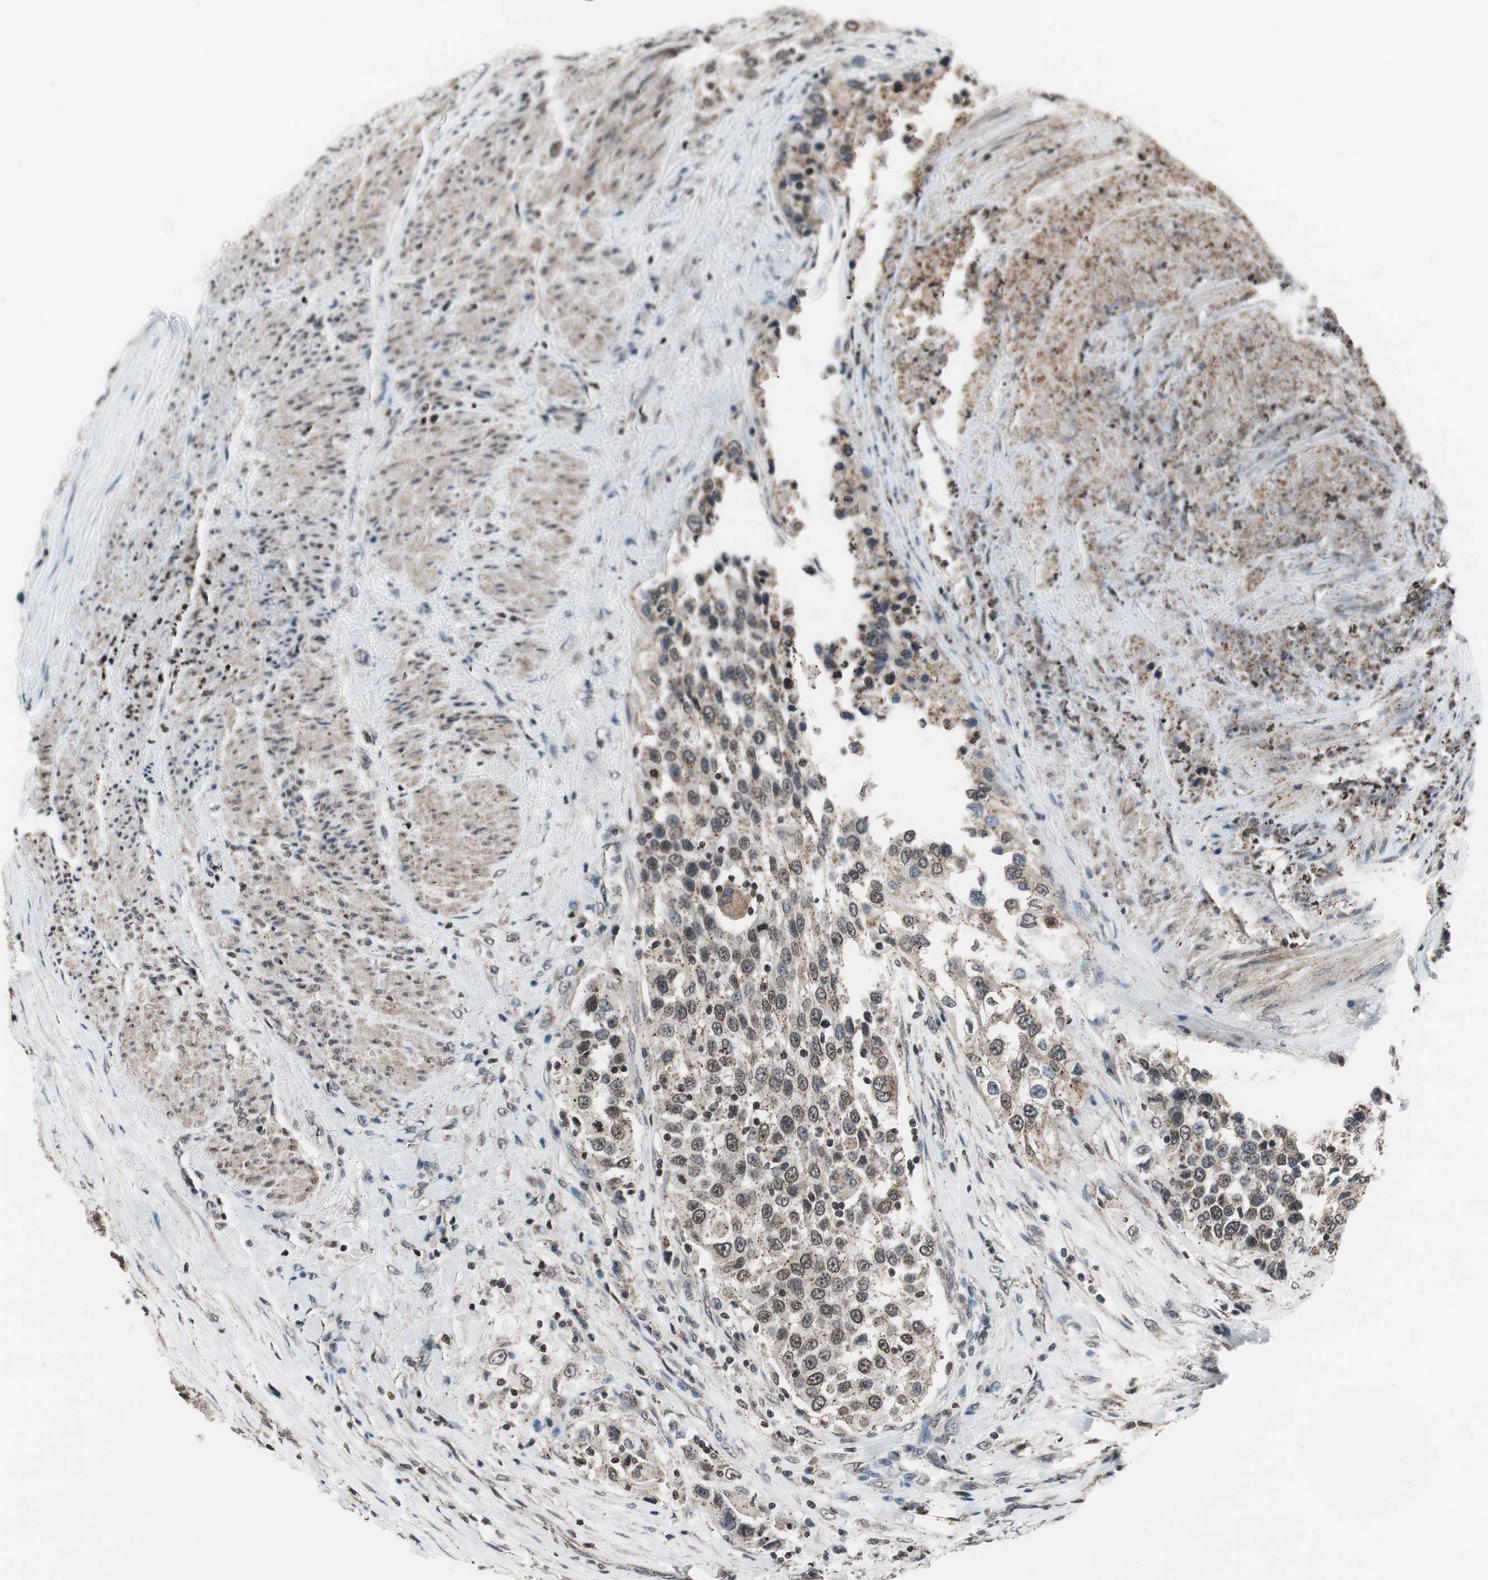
{"staining": {"intensity": "weak", "quantity": ">75%", "location": "cytoplasmic/membranous,nuclear"}, "tissue": "urothelial cancer", "cell_type": "Tumor cells", "image_type": "cancer", "snomed": [{"axis": "morphology", "description": "Urothelial carcinoma, High grade"}, {"axis": "topography", "description": "Urinary bladder"}], "caption": "The immunohistochemical stain highlights weak cytoplasmic/membranous and nuclear positivity in tumor cells of urothelial carcinoma (high-grade) tissue. Immunohistochemistry stains the protein of interest in brown and the nuclei are stained blue.", "gene": "RFC1", "patient": {"sex": "female", "age": 80}}